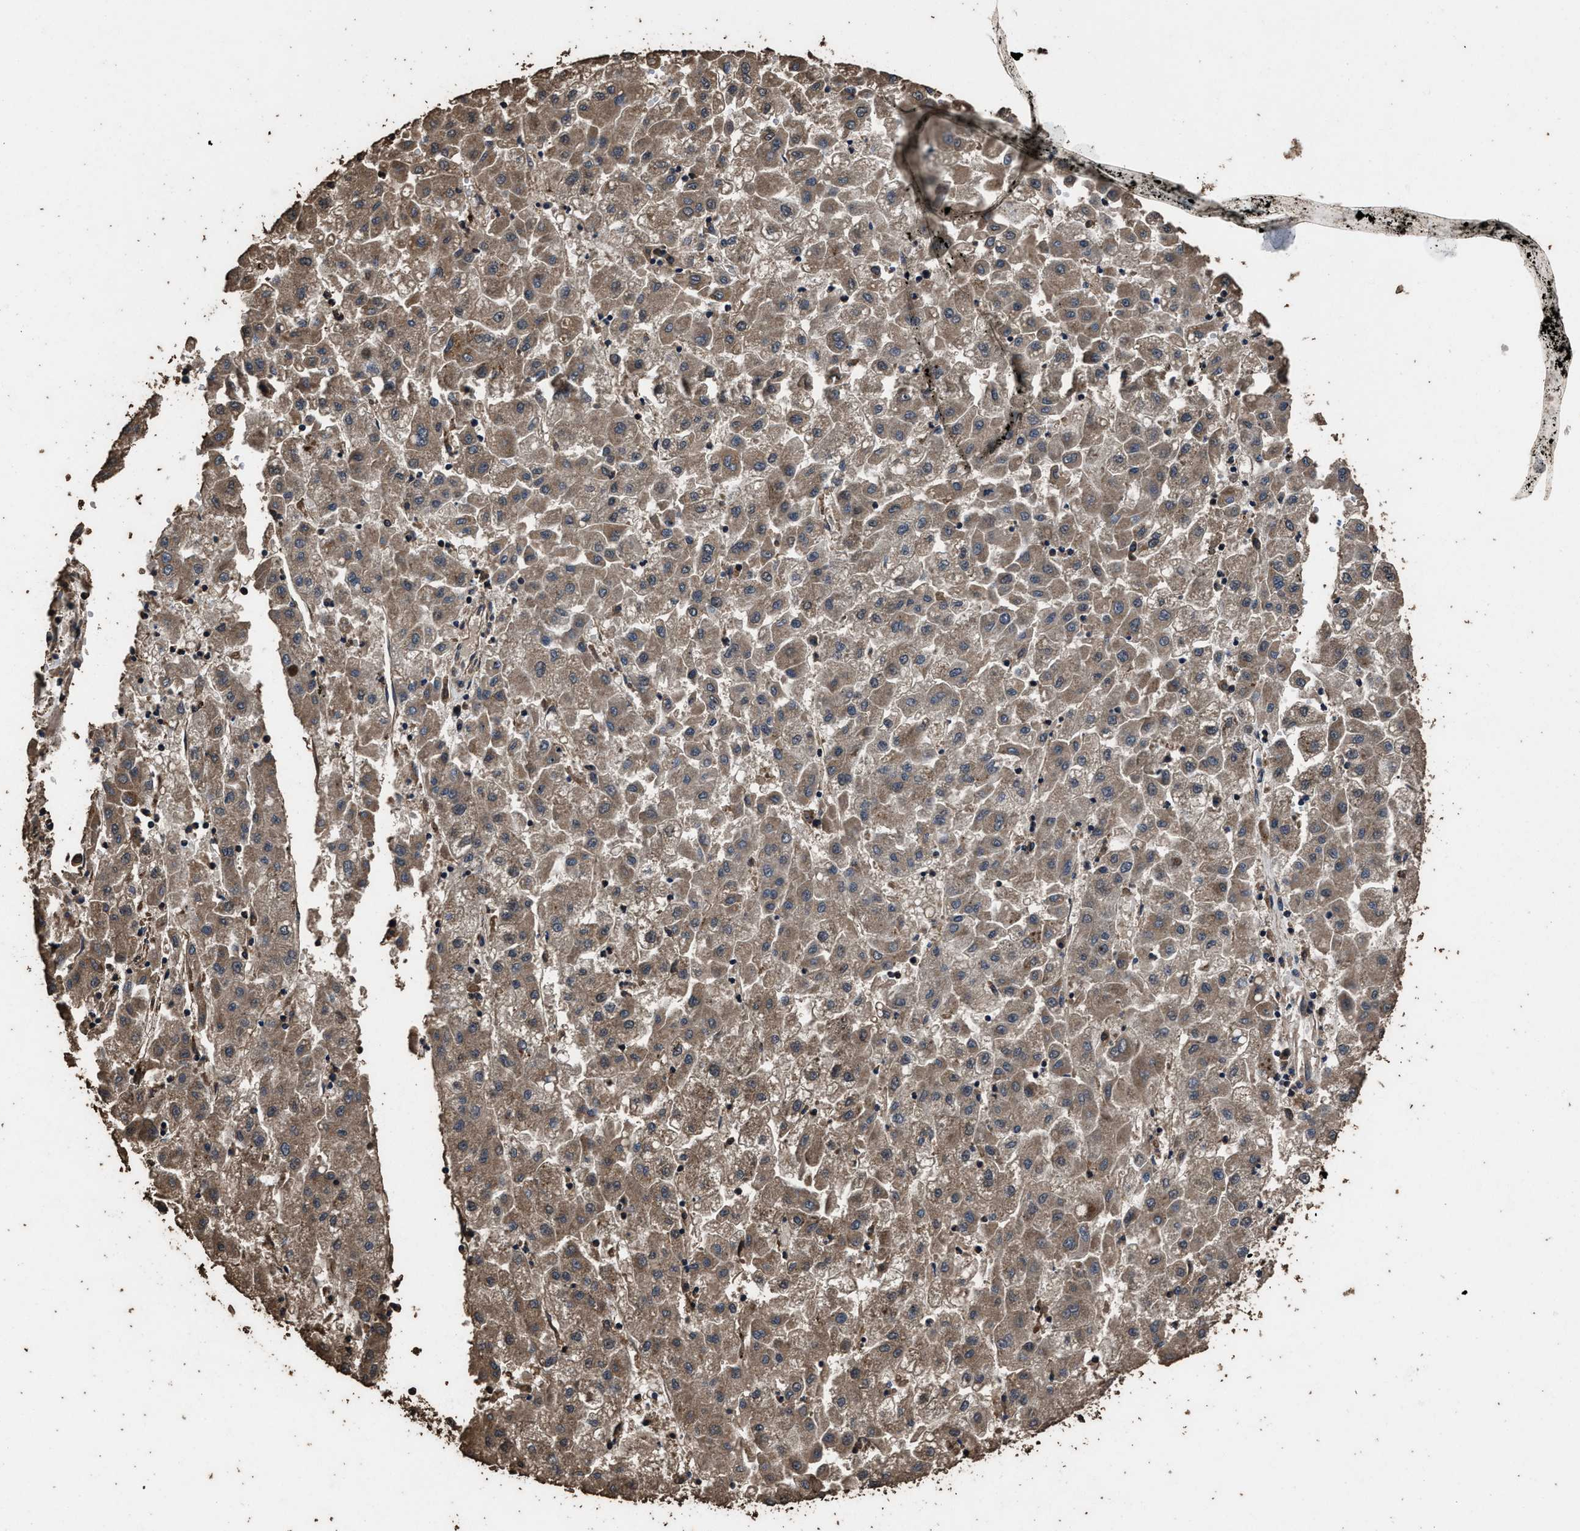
{"staining": {"intensity": "moderate", "quantity": ">75%", "location": "cytoplasmic/membranous"}, "tissue": "liver cancer", "cell_type": "Tumor cells", "image_type": "cancer", "snomed": [{"axis": "morphology", "description": "Carcinoma, Hepatocellular, NOS"}, {"axis": "topography", "description": "Liver"}], "caption": "Immunohistochemical staining of liver cancer exhibits medium levels of moderate cytoplasmic/membranous positivity in about >75% of tumor cells.", "gene": "ZMYND19", "patient": {"sex": "male", "age": 72}}